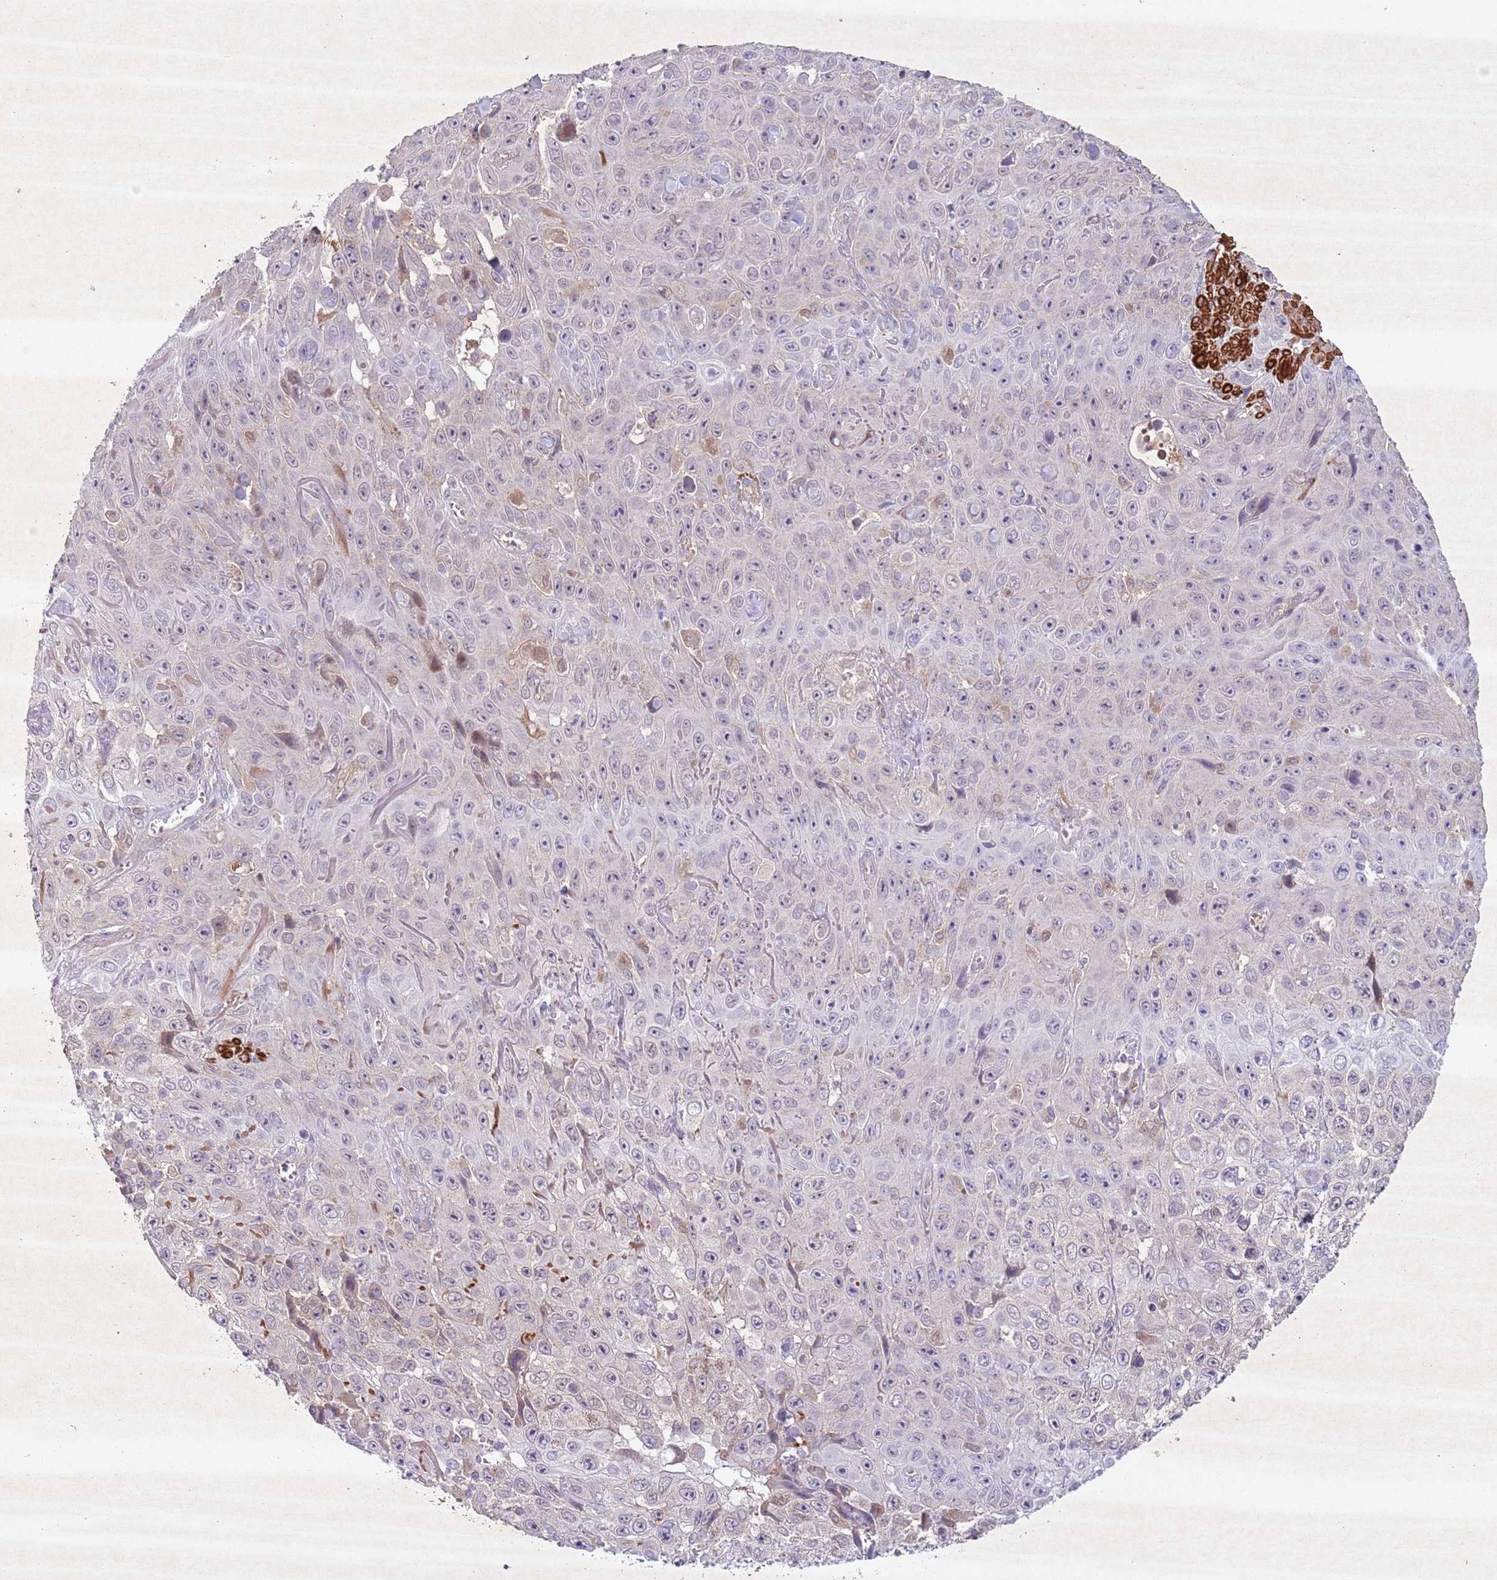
{"staining": {"intensity": "negative", "quantity": "none", "location": "none"}, "tissue": "skin cancer", "cell_type": "Tumor cells", "image_type": "cancer", "snomed": [{"axis": "morphology", "description": "Squamous cell carcinoma, NOS"}, {"axis": "topography", "description": "Skin"}], "caption": "Human squamous cell carcinoma (skin) stained for a protein using immunohistochemistry (IHC) displays no expression in tumor cells.", "gene": "CCNI", "patient": {"sex": "male", "age": 82}}